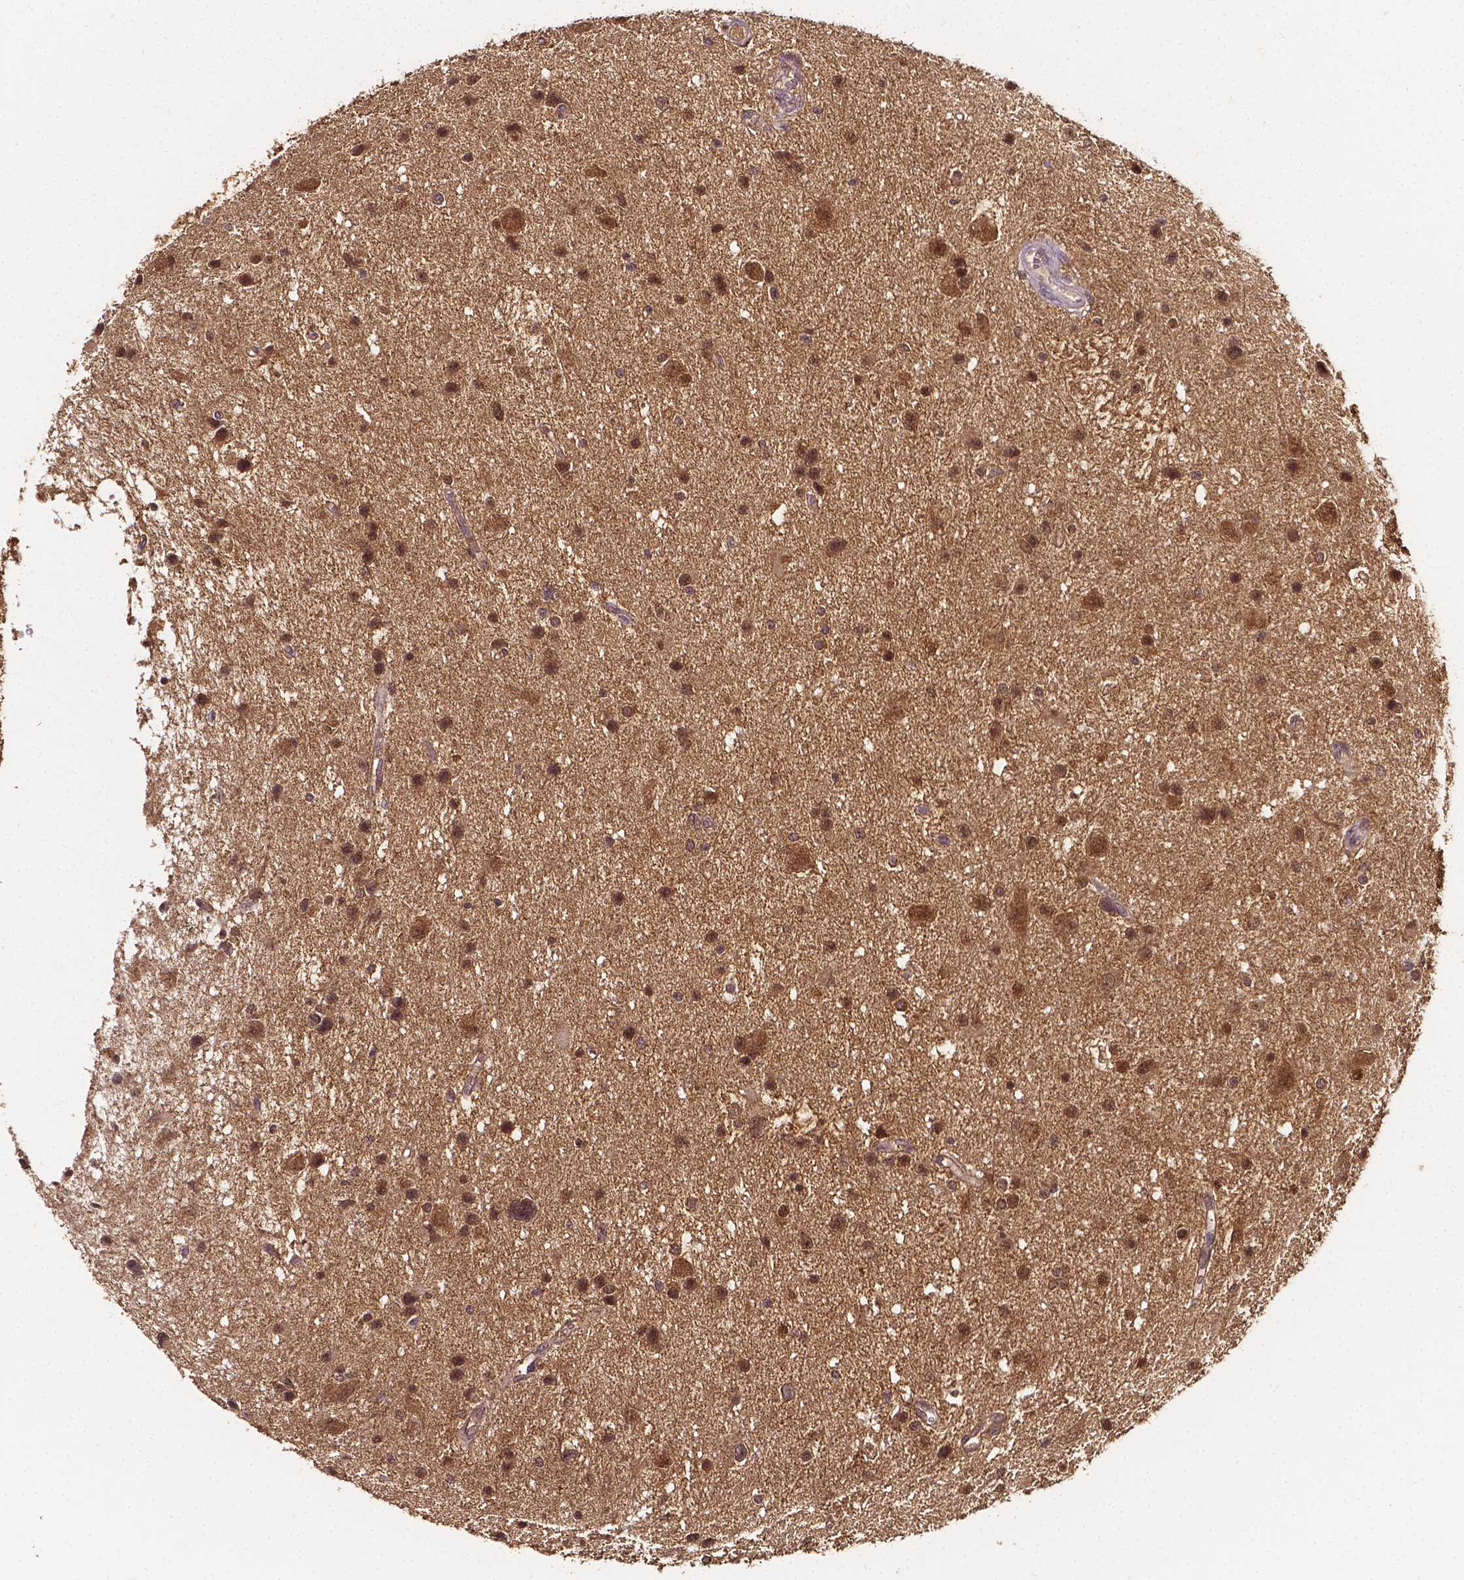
{"staining": {"intensity": "strong", "quantity": ">75%", "location": "cytoplasmic/membranous,nuclear"}, "tissue": "glioma", "cell_type": "Tumor cells", "image_type": "cancer", "snomed": [{"axis": "morphology", "description": "Glioma, malignant, Low grade"}, {"axis": "topography", "description": "Brain"}], "caption": "There is high levels of strong cytoplasmic/membranous and nuclear positivity in tumor cells of malignant glioma (low-grade), as demonstrated by immunohistochemical staining (brown color).", "gene": "PSAT1", "patient": {"sex": "female", "age": 32}}